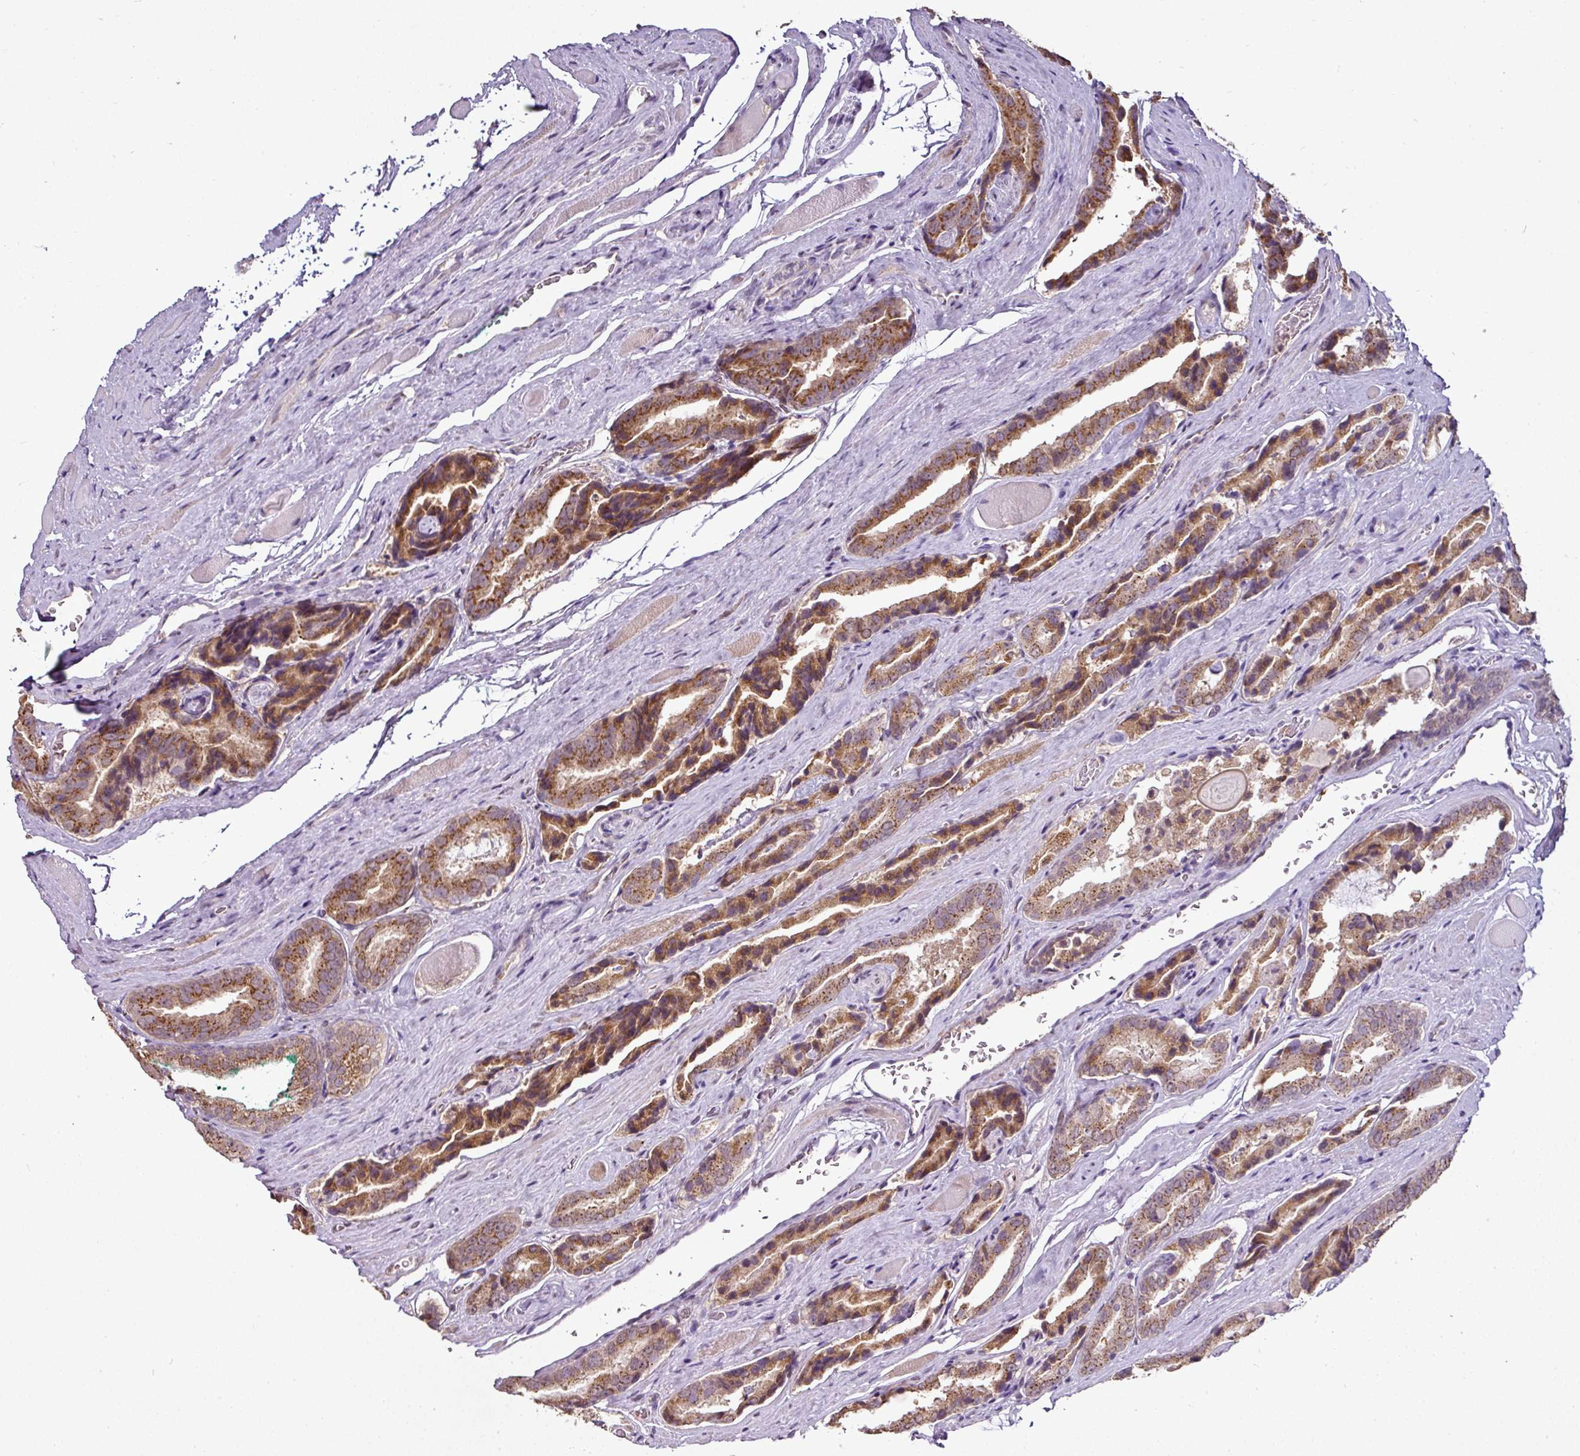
{"staining": {"intensity": "moderate", "quantity": ">75%", "location": "cytoplasmic/membranous"}, "tissue": "prostate cancer", "cell_type": "Tumor cells", "image_type": "cancer", "snomed": [{"axis": "morphology", "description": "Adenocarcinoma, High grade"}, {"axis": "topography", "description": "Prostate"}], "caption": "Immunohistochemical staining of adenocarcinoma (high-grade) (prostate) reveals medium levels of moderate cytoplasmic/membranous protein expression in approximately >75% of tumor cells. The staining was performed using DAB (3,3'-diaminobenzidine), with brown indicating positive protein expression. Nuclei are stained blue with hematoxylin.", "gene": "JPH2", "patient": {"sex": "male", "age": 72}}